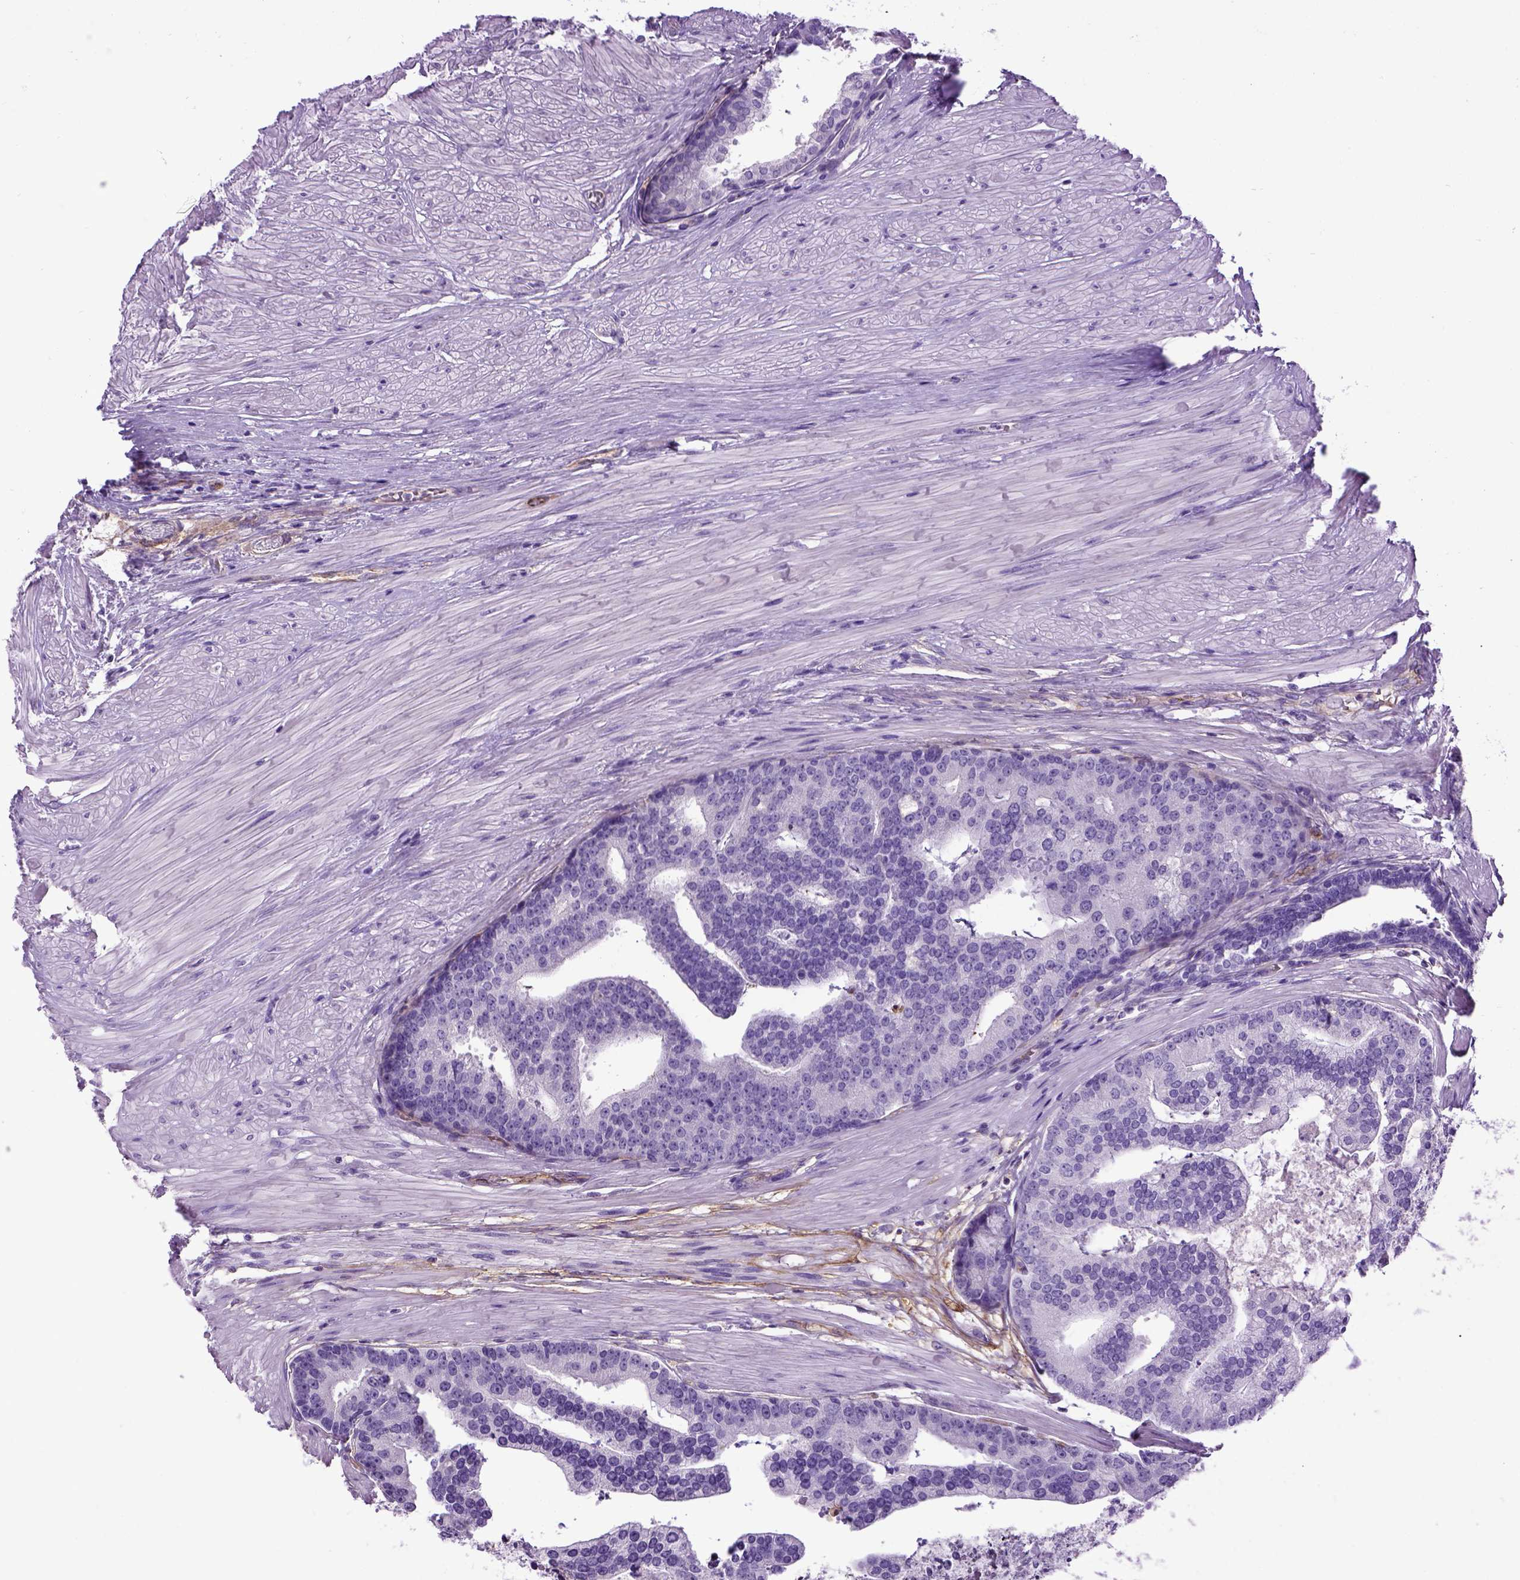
{"staining": {"intensity": "negative", "quantity": "none", "location": "none"}, "tissue": "prostate cancer", "cell_type": "Tumor cells", "image_type": "cancer", "snomed": [{"axis": "morphology", "description": "Adenocarcinoma, NOS"}, {"axis": "topography", "description": "Prostate and seminal vesicle, NOS"}, {"axis": "topography", "description": "Prostate"}], "caption": "Tumor cells are negative for brown protein staining in prostate cancer.", "gene": "ENG", "patient": {"sex": "male", "age": 44}}